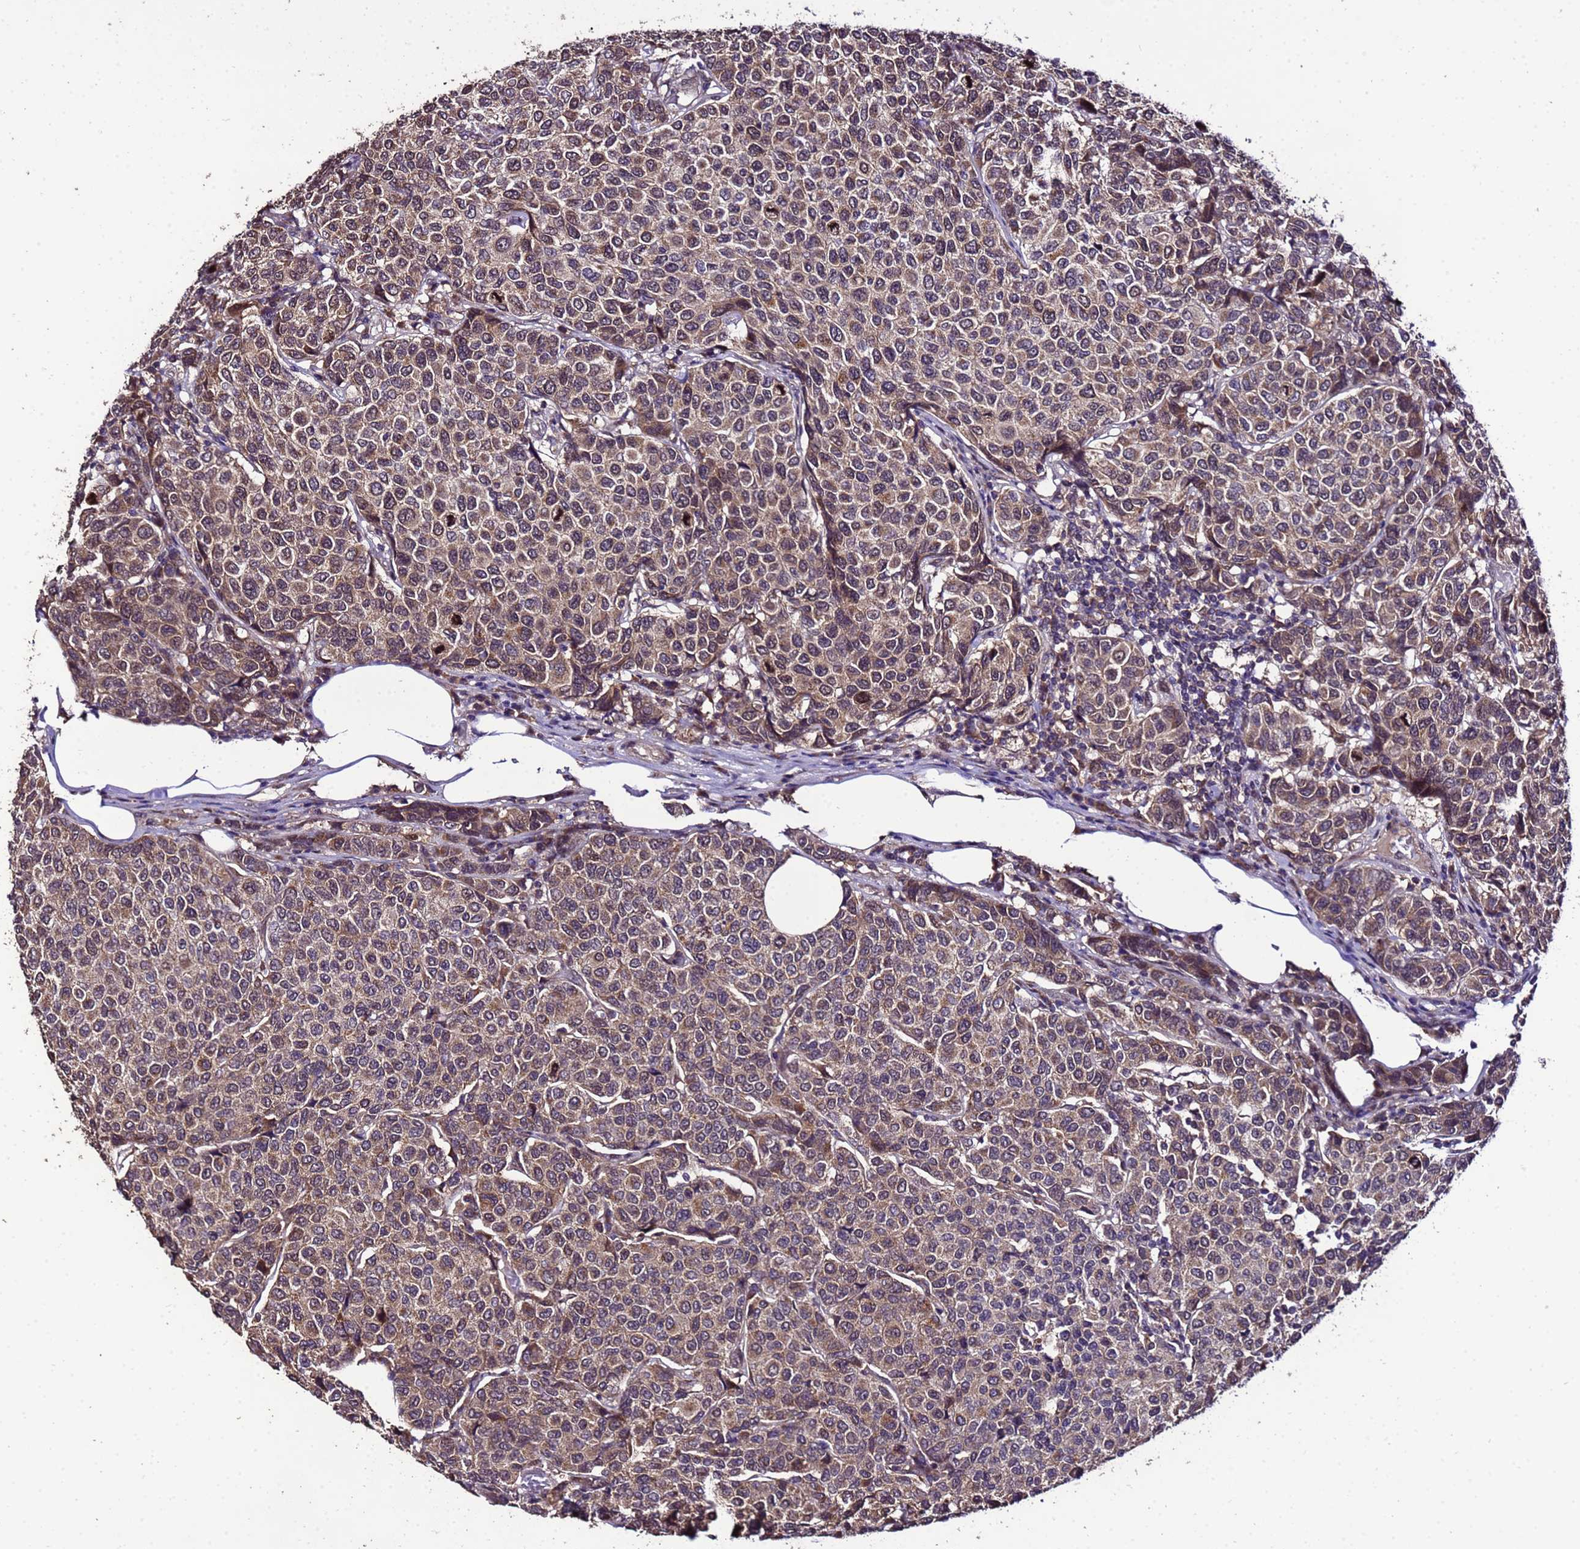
{"staining": {"intensity": "moderate", "quantity": ">75%", "location": "cytoplasmic/membranous"}, "tissue": "breast cancer", "cell_type": "Tumor cells", "image_type": "cancer", "snomed": [{"axis": "morphology", "description": "Duct carcinoma"}, {"axis": "topography", "description": "Breast"}], "caption": "Intraductal carcinoma (breast) stained with immunohistochemistry (IHC) demonstrates moderate cytoplasmic/membranous expression in approximately >75% of tumor cells. The staining was performed using DAB, with brown indicating positive protein expression. Nuclei are stained blue with hematoxylin.", "gene": "ZNF329", "patient": {"sex": "female", "age": 55}}